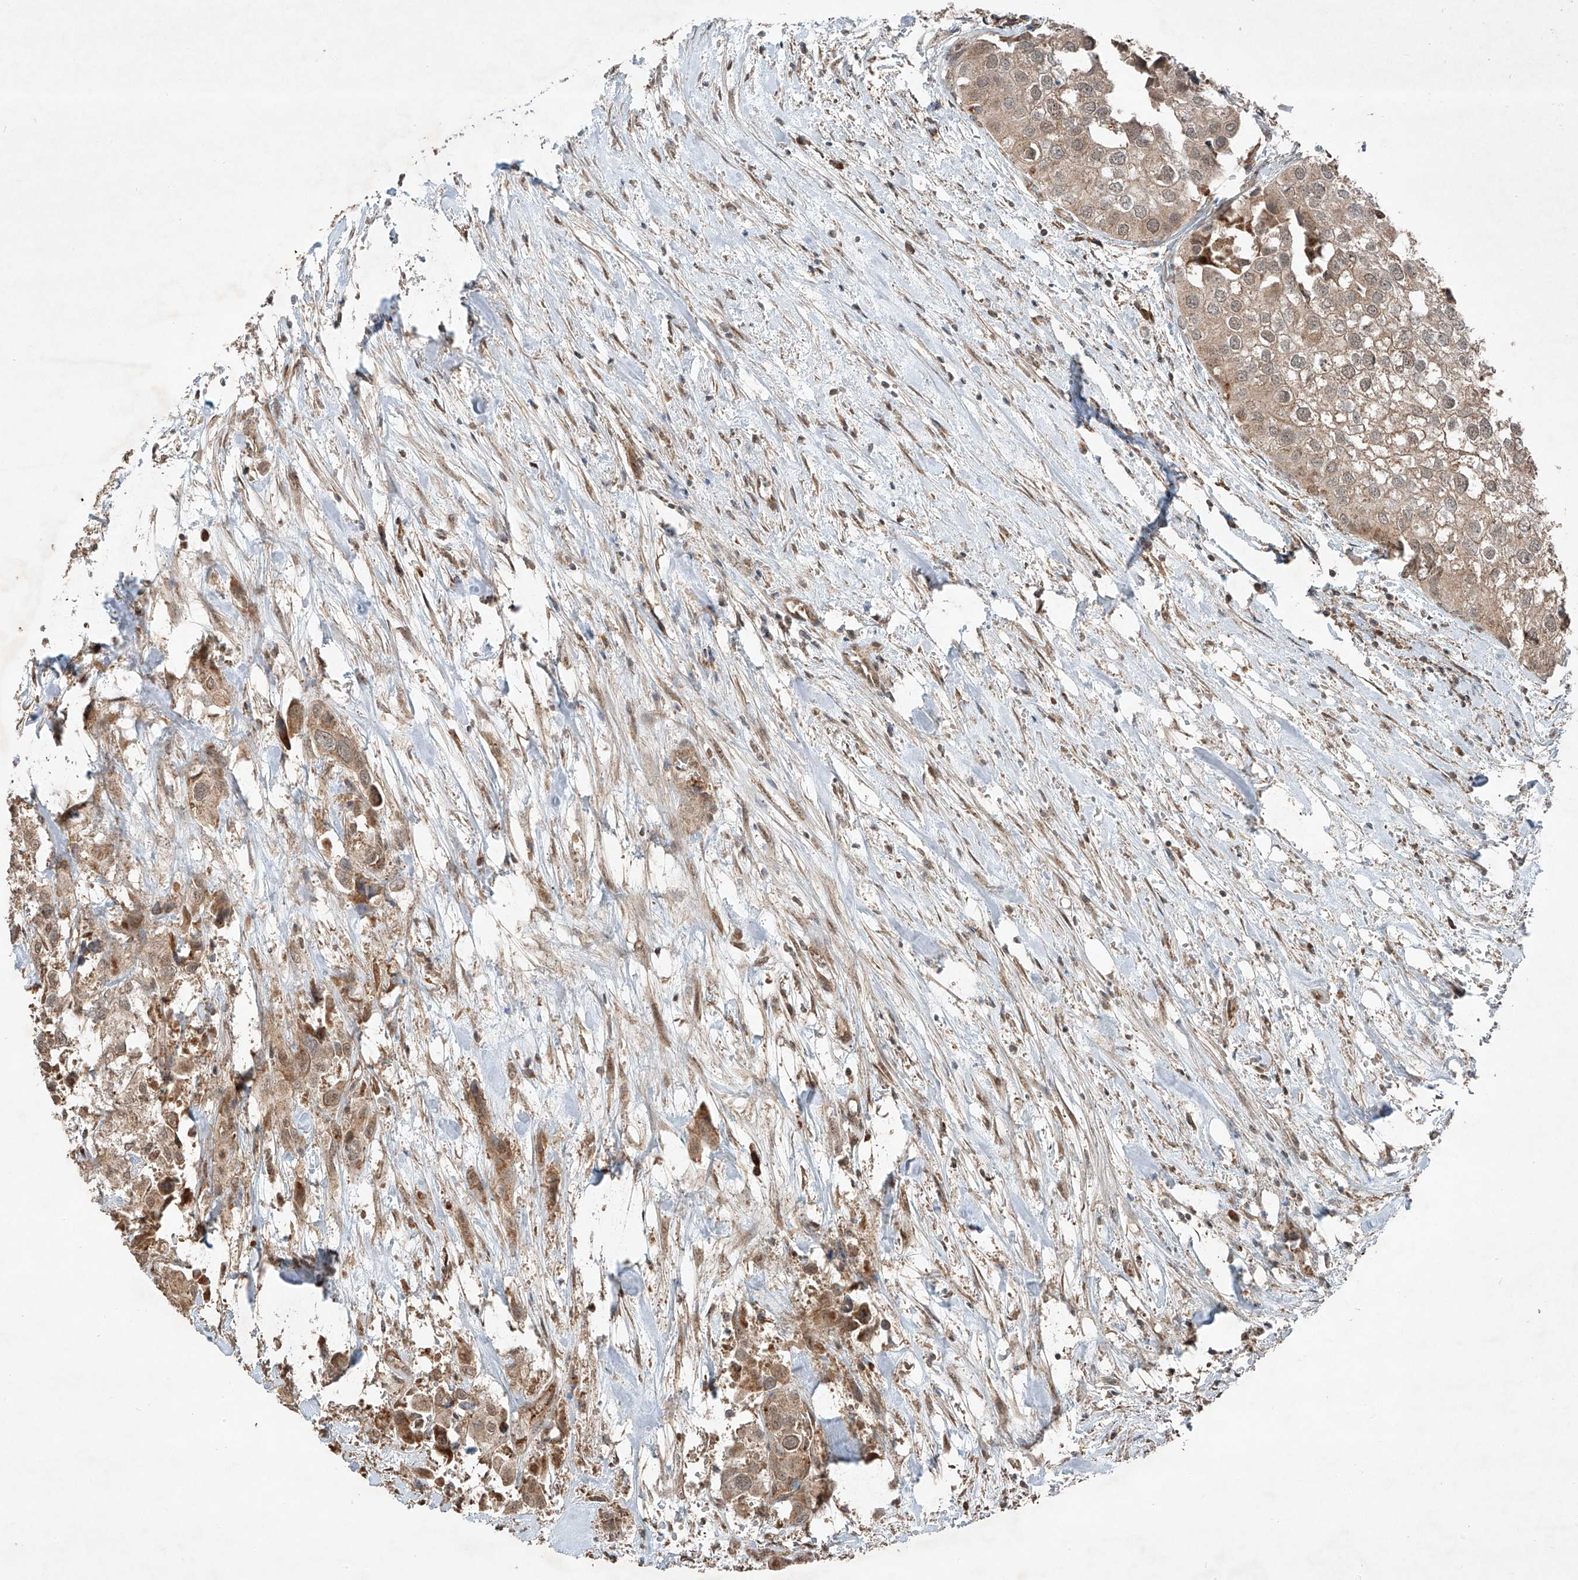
{"staining": {"intensity": "moderate", "quantity": ">75%", "location": "cytoplasmic/membranous"}, "tissue": "urothelial cancer", "cell_type": "Tumor cells", "image_type": "cancer", "snomed": [{"axis": "morphology", "description": "Urothelial carcinoma, High grade"}, {"axis": "topography", "description": "Urinary bladder"}], "caption": "Tumor cells reveal moderate cytoplasmic/membranous positivity in about >75% of cells in urothelial cancer. (DAB (3,3'-diaminobenzidine) IHC with brightfield microscopy, high magnification).", "gene": "ZNF620", "patient": {"sex": "male", "age": 64}}